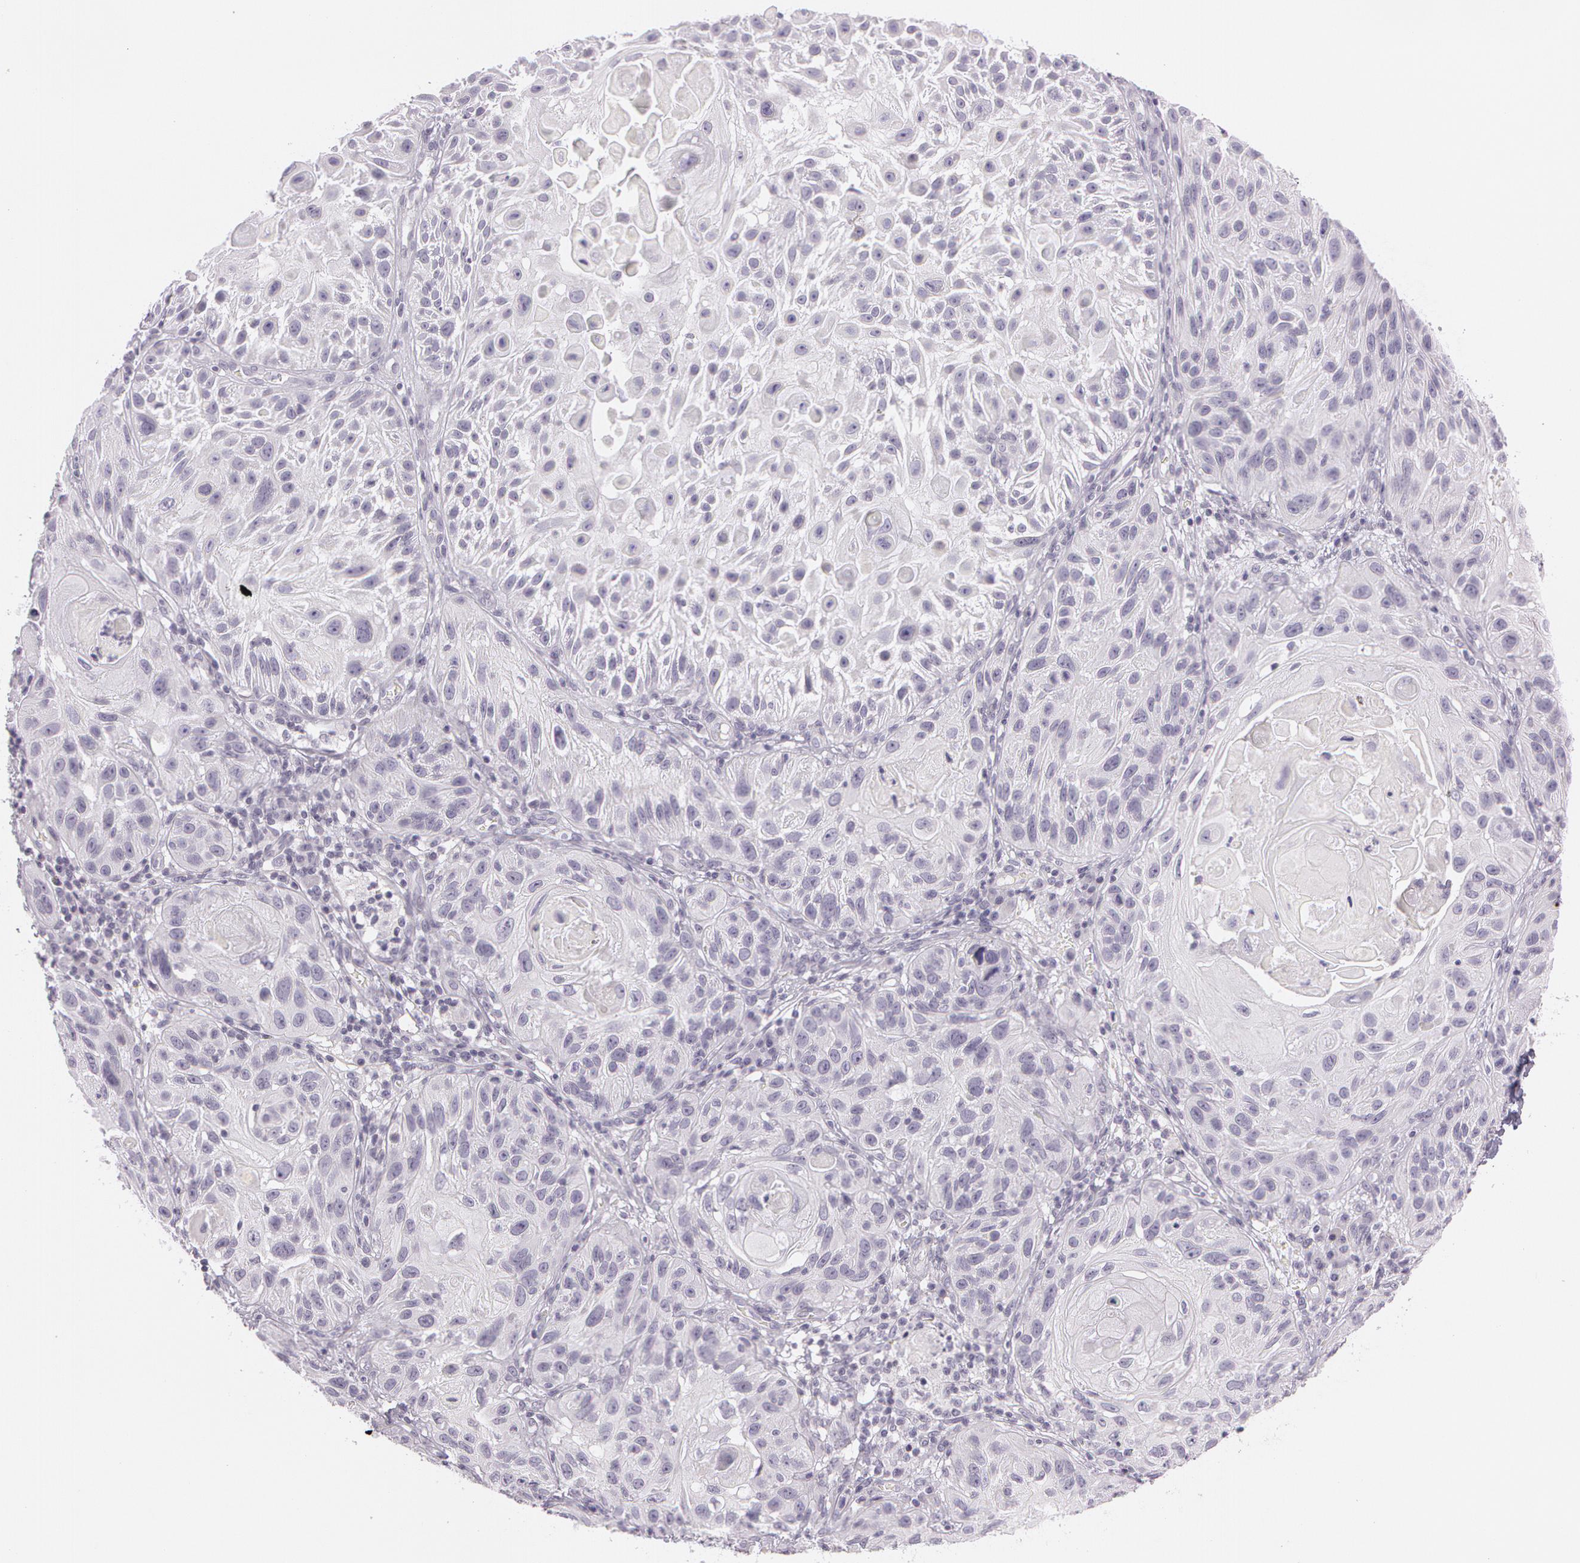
{"staining": {"intensity": "negative", "quantity": "none", "location": "none"}, "tissue": "skin cancer", "cell_type": "Tumor cells", "image_type": "cancer", "snomed": [{"axis": "morphology", "description": "Squamous cell carcinoma, NOS"}, {"axis": "topography", "description": "Skin"}], "caption": "DAB immunohistochemical staining of human skin cancer (squamous cell carcinoma) demonstrates no significant positivity in tumor cells.", "gene": "OTC", "patient": {"sex": "female", "age": 89}}